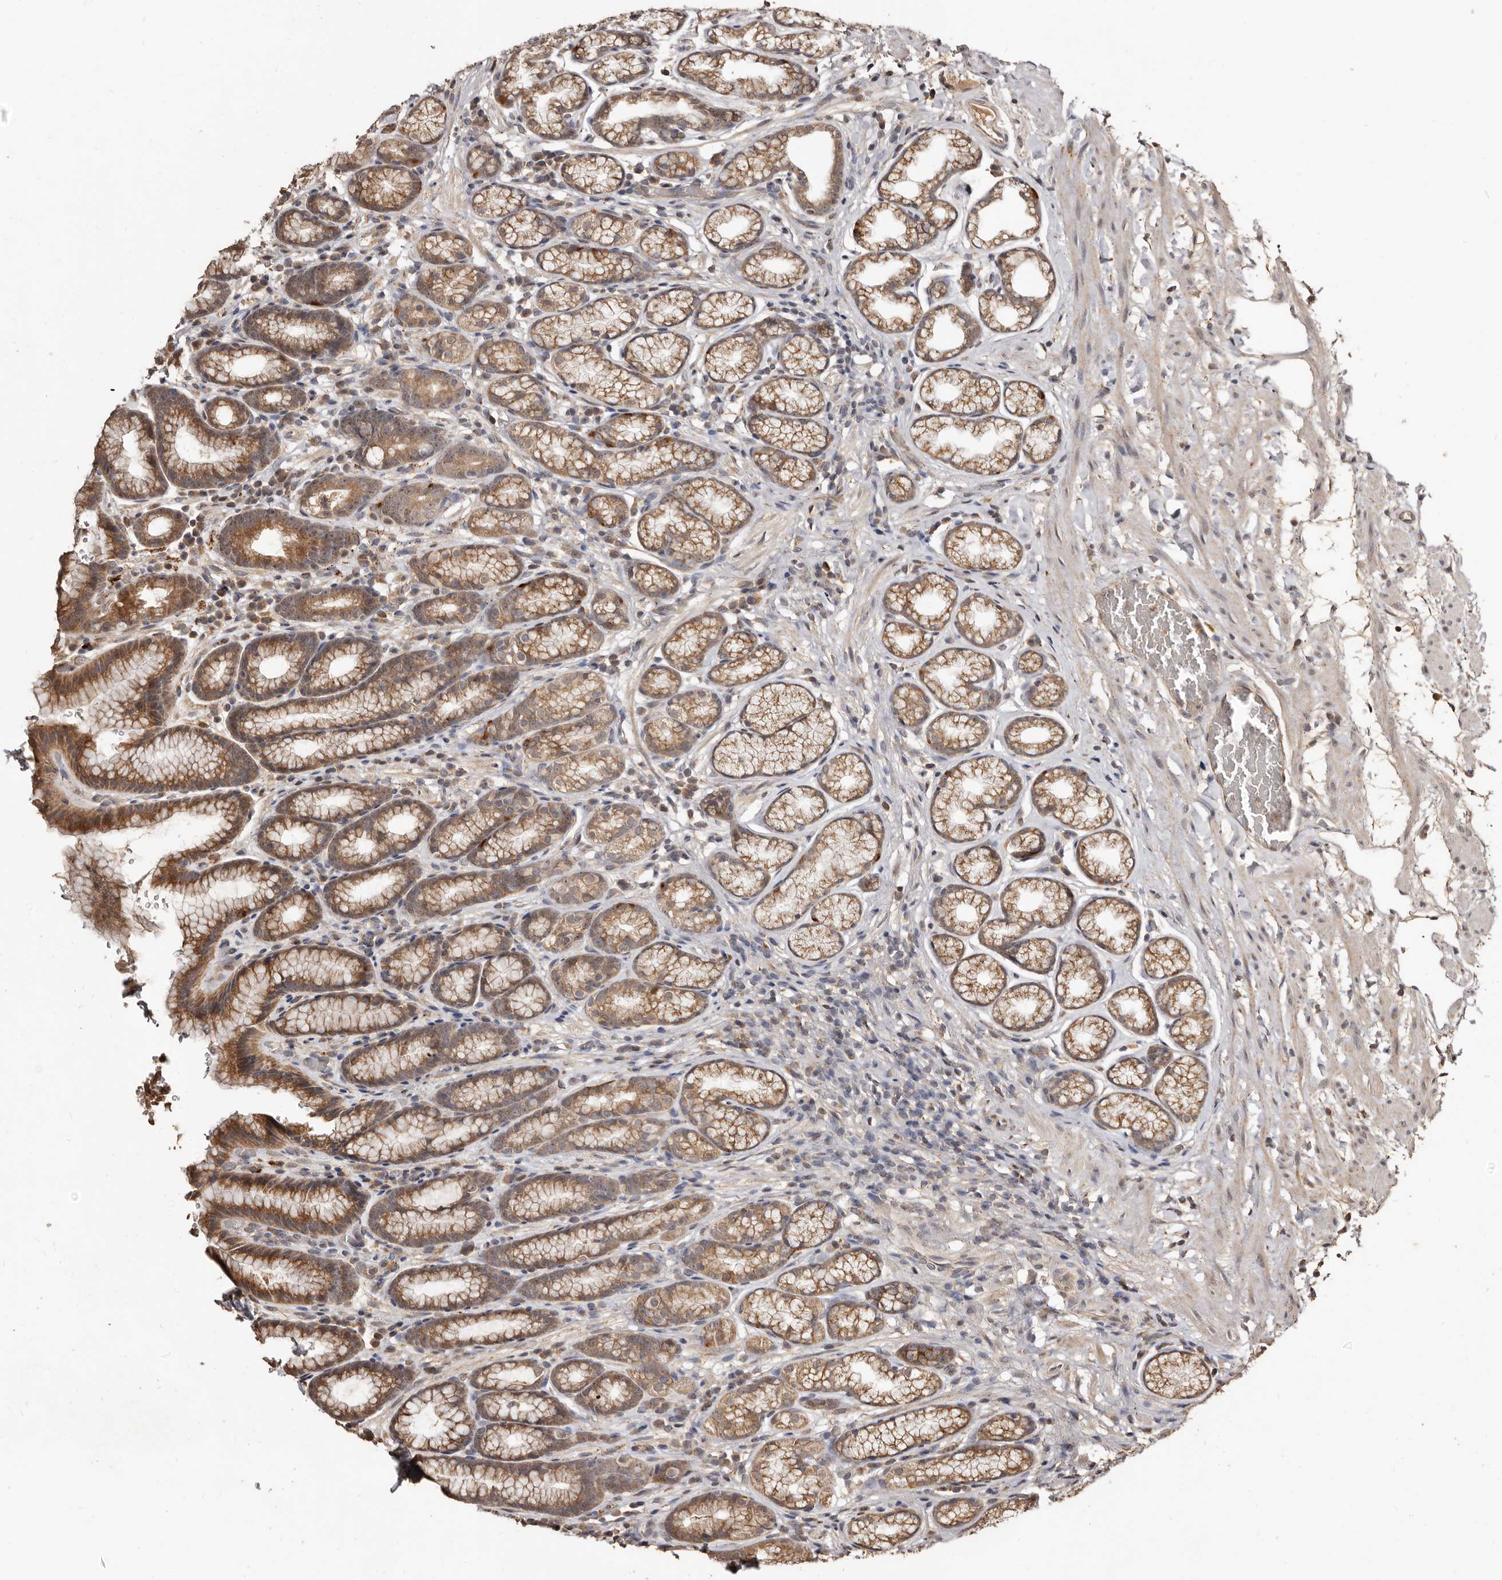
{"staining": {"intensity": "moderate", "quantity": ">75%", "location": "cytoplasmic/membranous"}, "tissue": "stomach", "cell_type": "Glandular cells", "image_type": "normal", "snomed": [{"axis": "morphology", "description": "Normal tissue, NOS"}, {"axis": "topography", "description": "Stomach"}], "caption": "Unremarkable stomach exhibits moderate cytoplasmic/membranous staining in approximately >75% of glandular cells The staining was performed using DAB (3,3'-diaminobenzidine), with brown indicating positive protein expression. Nuclei are stained blue with hematoxylin..", "gene": "AKAP7", "patient": {"sex": "male", "age": 42}}